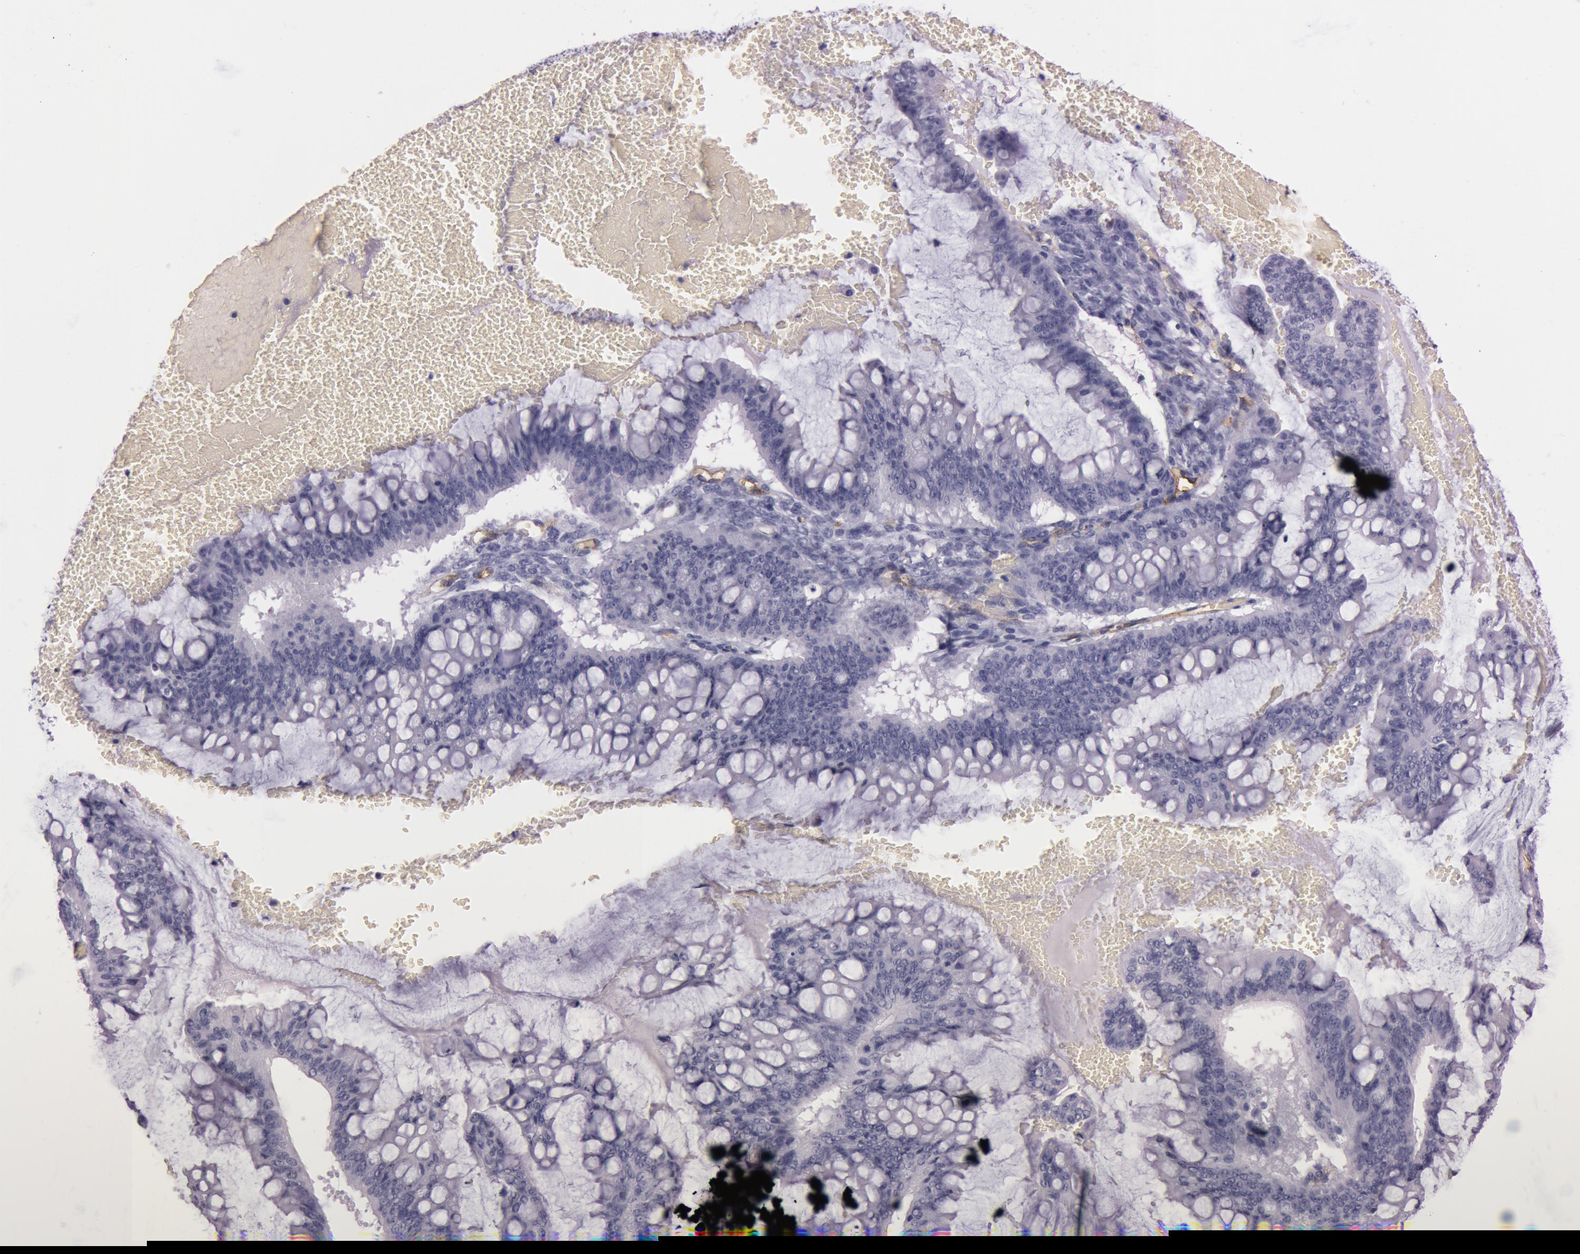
{"staining": {"intensity": "negative", "quantity": "none", "location": "none"}, "tissue": "ovarian cancer", "cell_type": "Tumor cells", "image_type": "cancer", "snomed": [{"axis": "morphology", "description": "Cystadenocarcinoma, mucinous, NOS"}, {"axis": "topography", "description": "Ovary"}], "caption": "Protein analysis of ovarian mucinous cystadenocarcinoma exhibits no significant expression in tumor cells.", "gene": "FOLH1", "patient": {"sex": "female", "age": 73}}